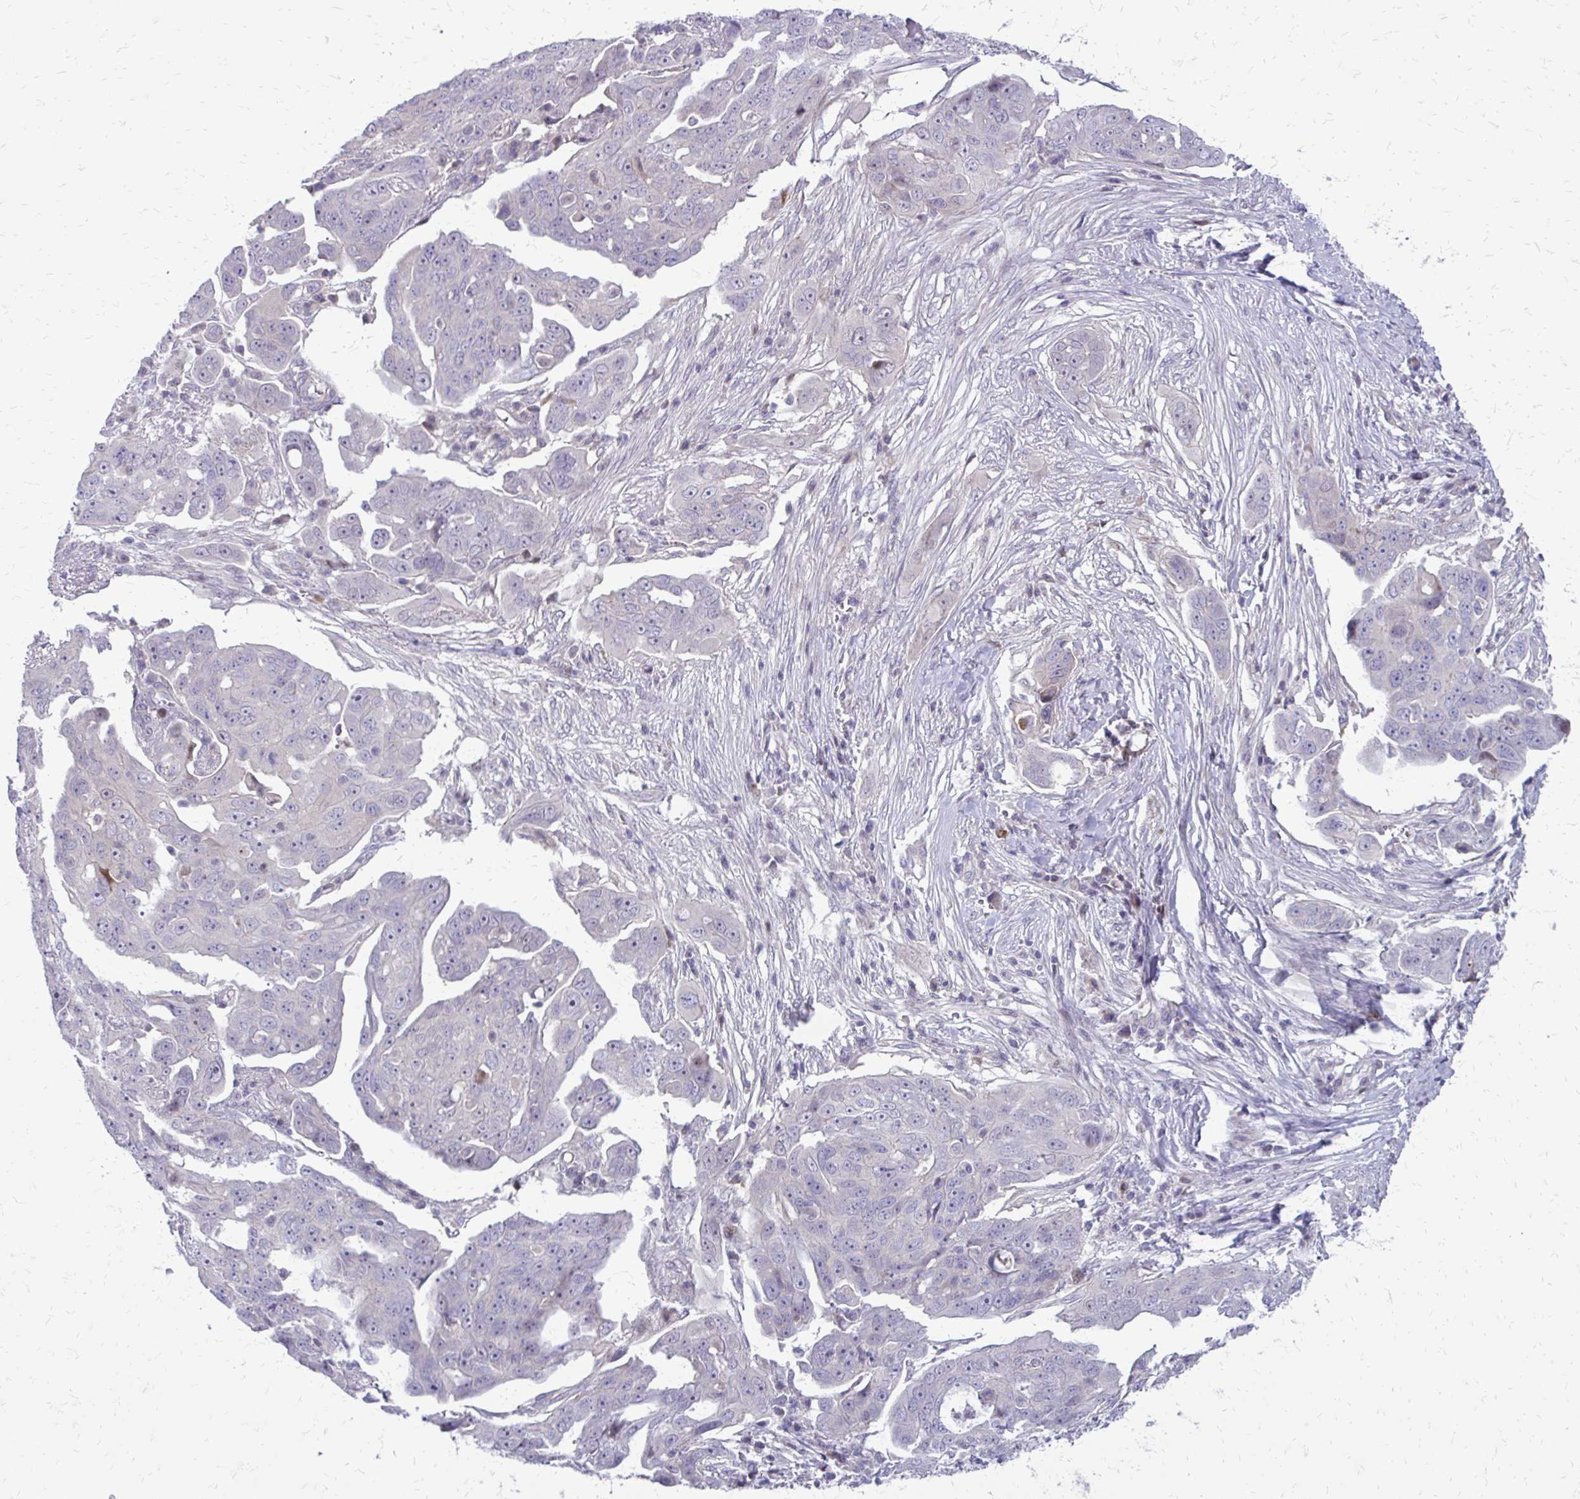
{"staining": {"intensity": "negative", "quantity": "none", "location": "none"}, "tissue": "ovarian cancer", "cell_type": "Tumor cells", "image_type": "cancer", "snomed": [{"axis": "morphology", "description": "Carcinoma, endometroid"}, {"axis": "topography", "description": "Ovary"}], "caption": "High magnification brightfield microscopy of ovarian cancer (endometroid carcinoma) stained with DAB (brown) and counterstained with hematoxylin (blue): tumor cells show no significant staining.", "gene": "PPDPFL", "patient": {"sex": "female", "age": 70}}